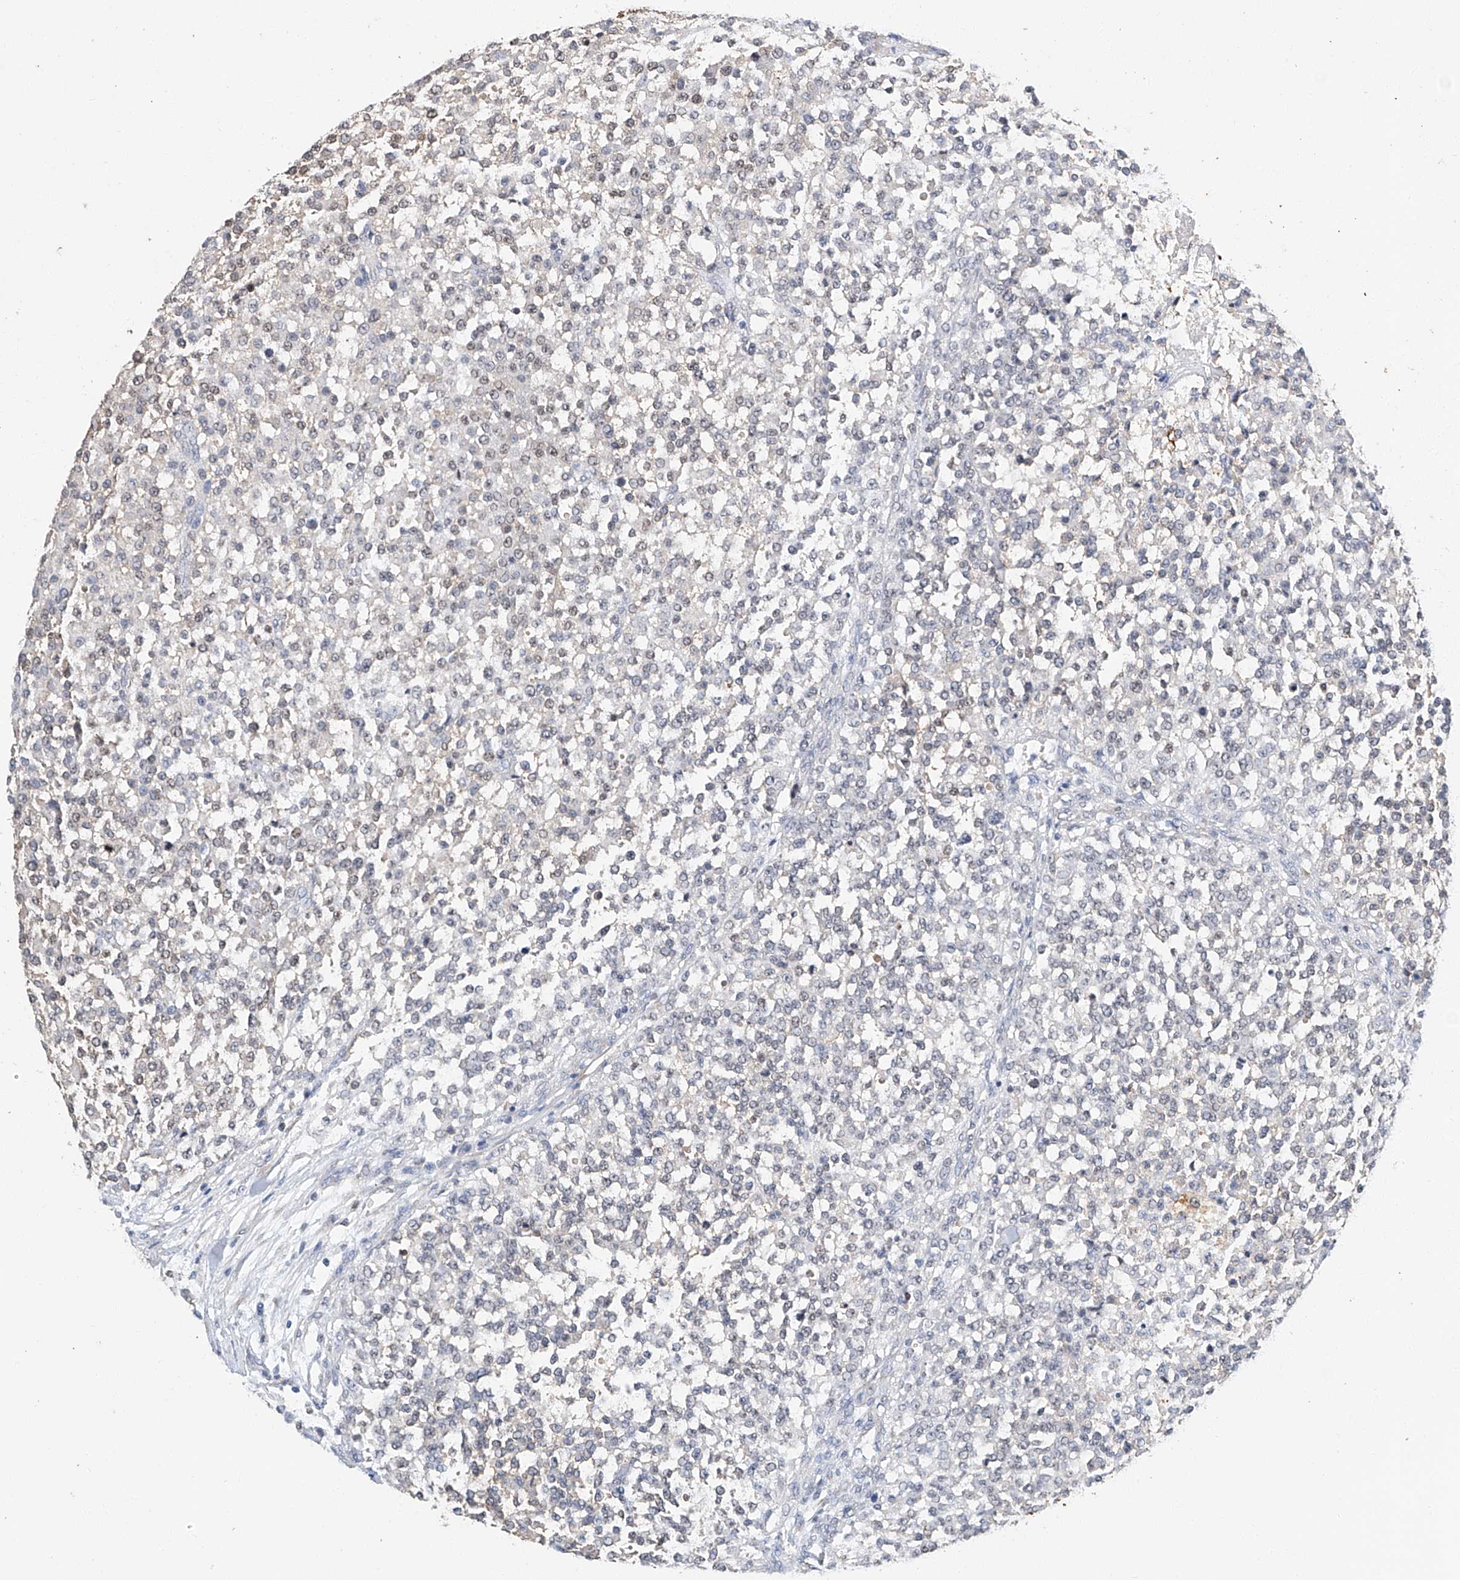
{"staining": {"intensity": "negative", "quantity": "none", "location": "none"}, "tissue": "testis cancer", "cell_type": "Tumor cells", "image_type": "cancer", "snomed": [{"axis": "morphology", "description": "Seminoma, NOS"}, {"axis": "topography", "description": "Testis"}], "caption": "High magnification brightfield microscopy of seminoma (testis) stained with DAB (brown) and counterstained with hematoxylin (blue): tumor cells show no significant staining. The staining was performed using DAB to visualize the protein expression in brown, while the nuclei were stained in blue with hematoxylin (Magnification: 20x).", "gene": "CTDP1", "patient": {"sex": "male", "age": 59}}